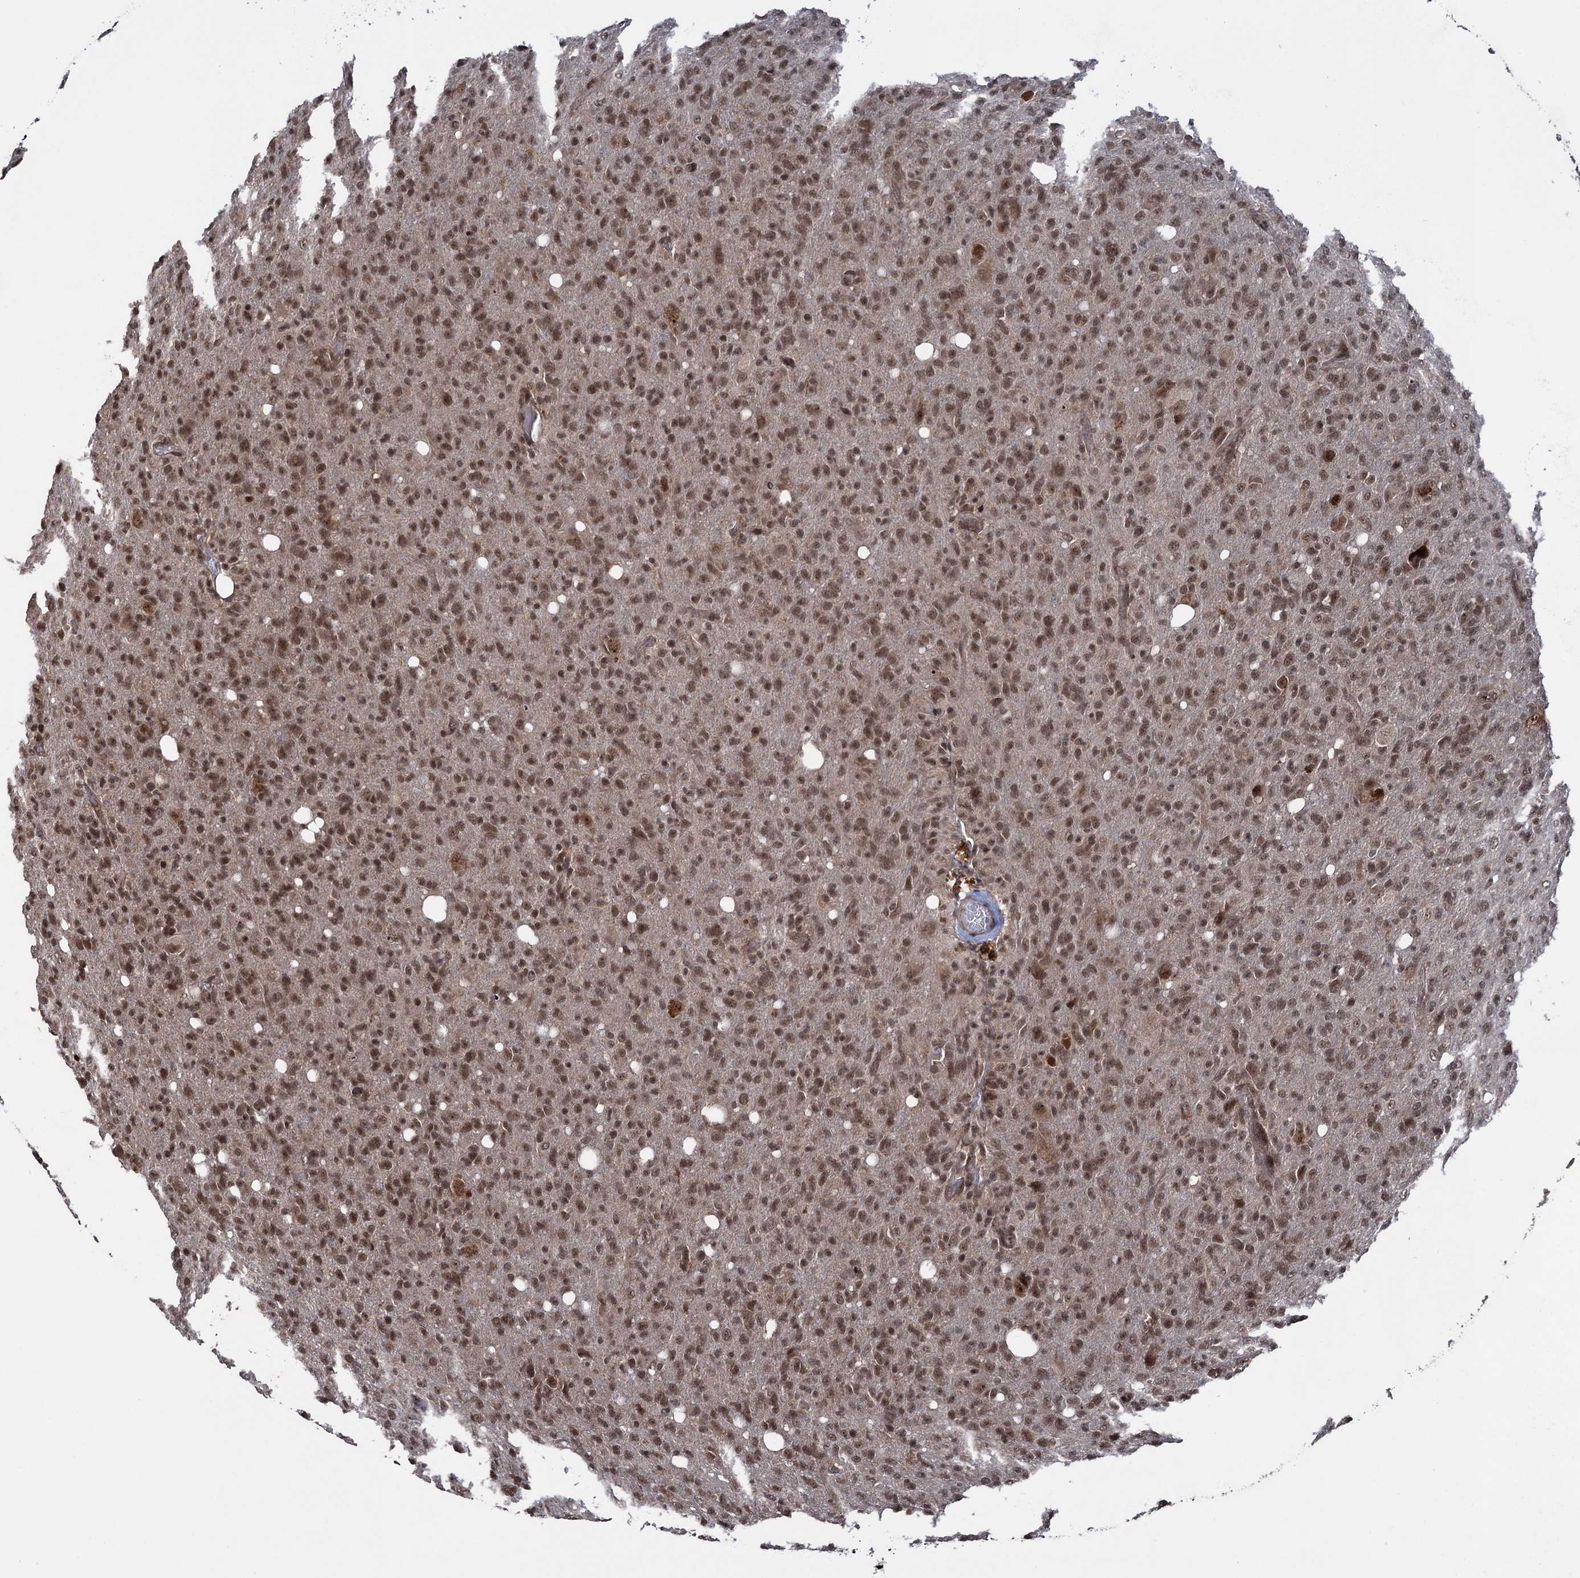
{"staining": {"intensity": "moderate", "quantity": ">75%", "location": "nuclear"}, "tissue": "glioma", "cell_type": "Tumor cells", "image_type": "cancer", "snomed": [{"axis": "morphology", "description": "Glioma, malignant, High grade"}, {"axis": "topography", "description": "Brain"}], "caption": "Glioma was stained to show a protein in brown. There is medium levels of moderate nuclear expression in about >75% of tumor cells. (IHC, brightfield microscopy, high magnification).", "gene": "ZNF169", "patient": {"sex": "female", "age": 57}}